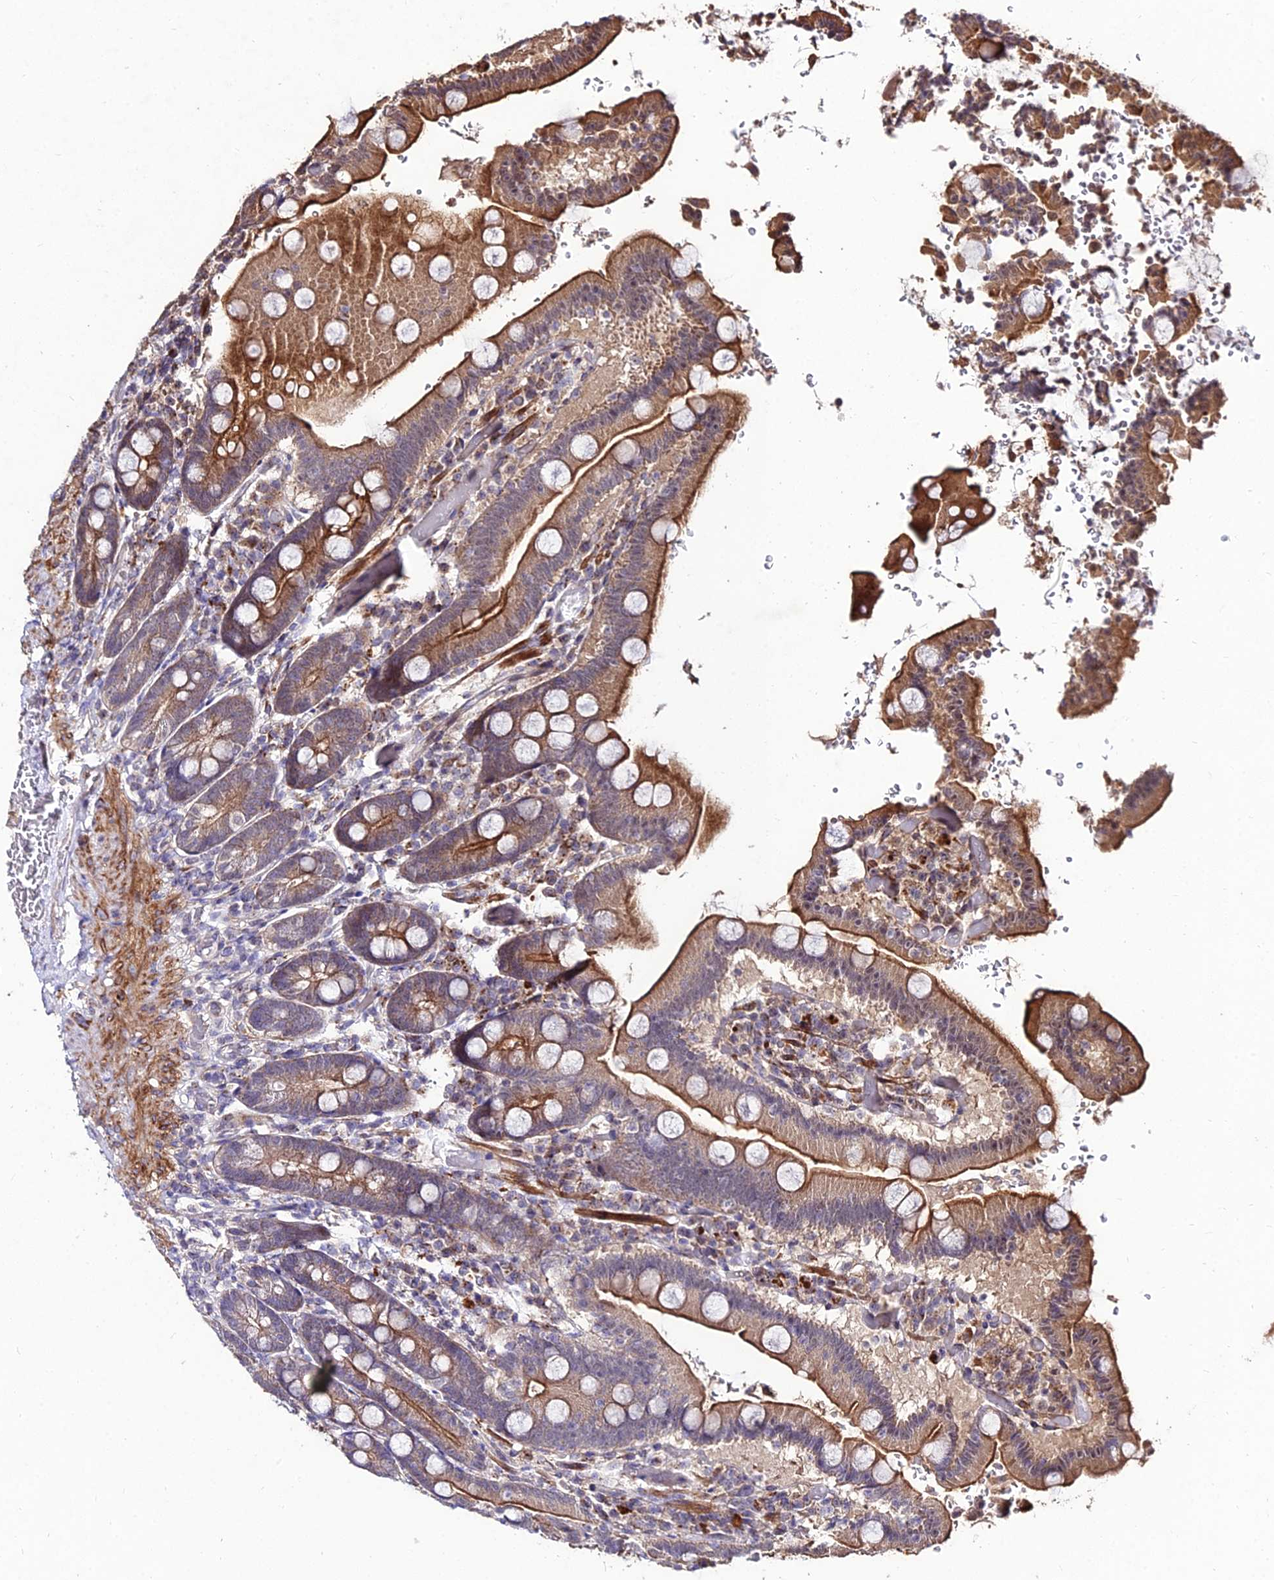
{"staining": {"intensity": "strong", "quantity": "25%-75%", "location": "cytoplasmic/membranous"}, "tissue": "duodenum", "cell_type": "Glandular cells", "image_type": "normal", "snomed": [{"axis": "morphology", "description": "Normal tissue, NOS"}, {"axis": "topography", "description": "Duodenum"}], "caption": "Immunohistochemical staining of normal human duodenum displays strong cytoplasmic/membranous protein expression in approximately 25%-75% of glandular cells. The protein is stained brown, and the nuclei are stained in blue (DAB (3,3'-diaminobenzidine) IHC with brightfield microscopy, high magnification).", "gene": "ZNF766", "patient": {"sex": "female", "age": 62}}